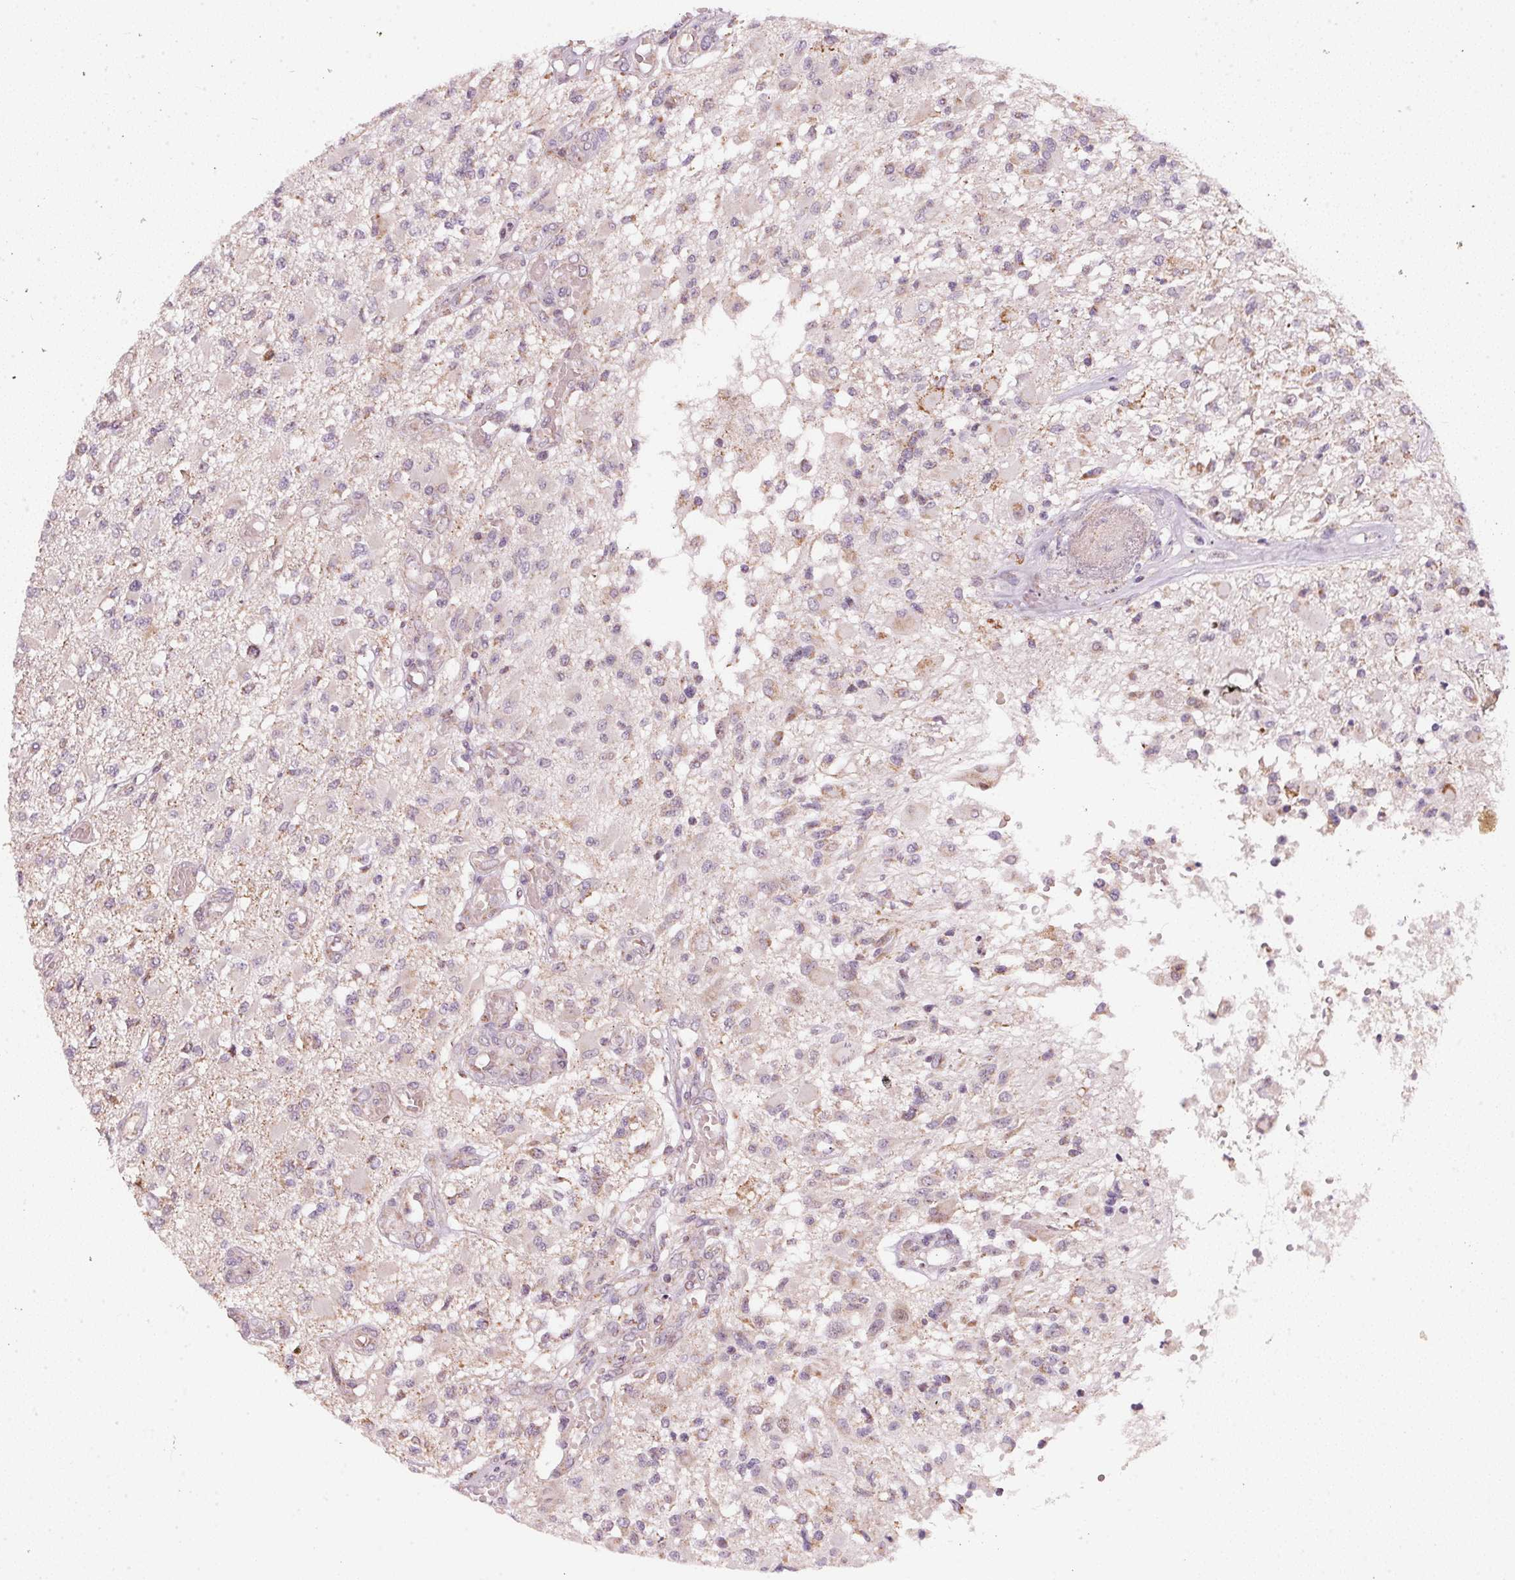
{"staining": {"intensity": "weak", "quantity": "<25%", "location": "cytoplasmic/membranous"}, "tissue": "glioma", "cell_type": "Tumor cells", "image_type": "cancer", "snomed": [{"axis": "morphology", "description": "Glioma, malignant, High grade"}, {"axis": "topography", "description": "Brain"}], "caption": "IHC photomicrograph of human malignant glioma (high-grade) stained for a protein (brown), which displays no positivity in tumor cells.", "gene": "COQ7", "patient": {"sex": "female", "age": 63}}